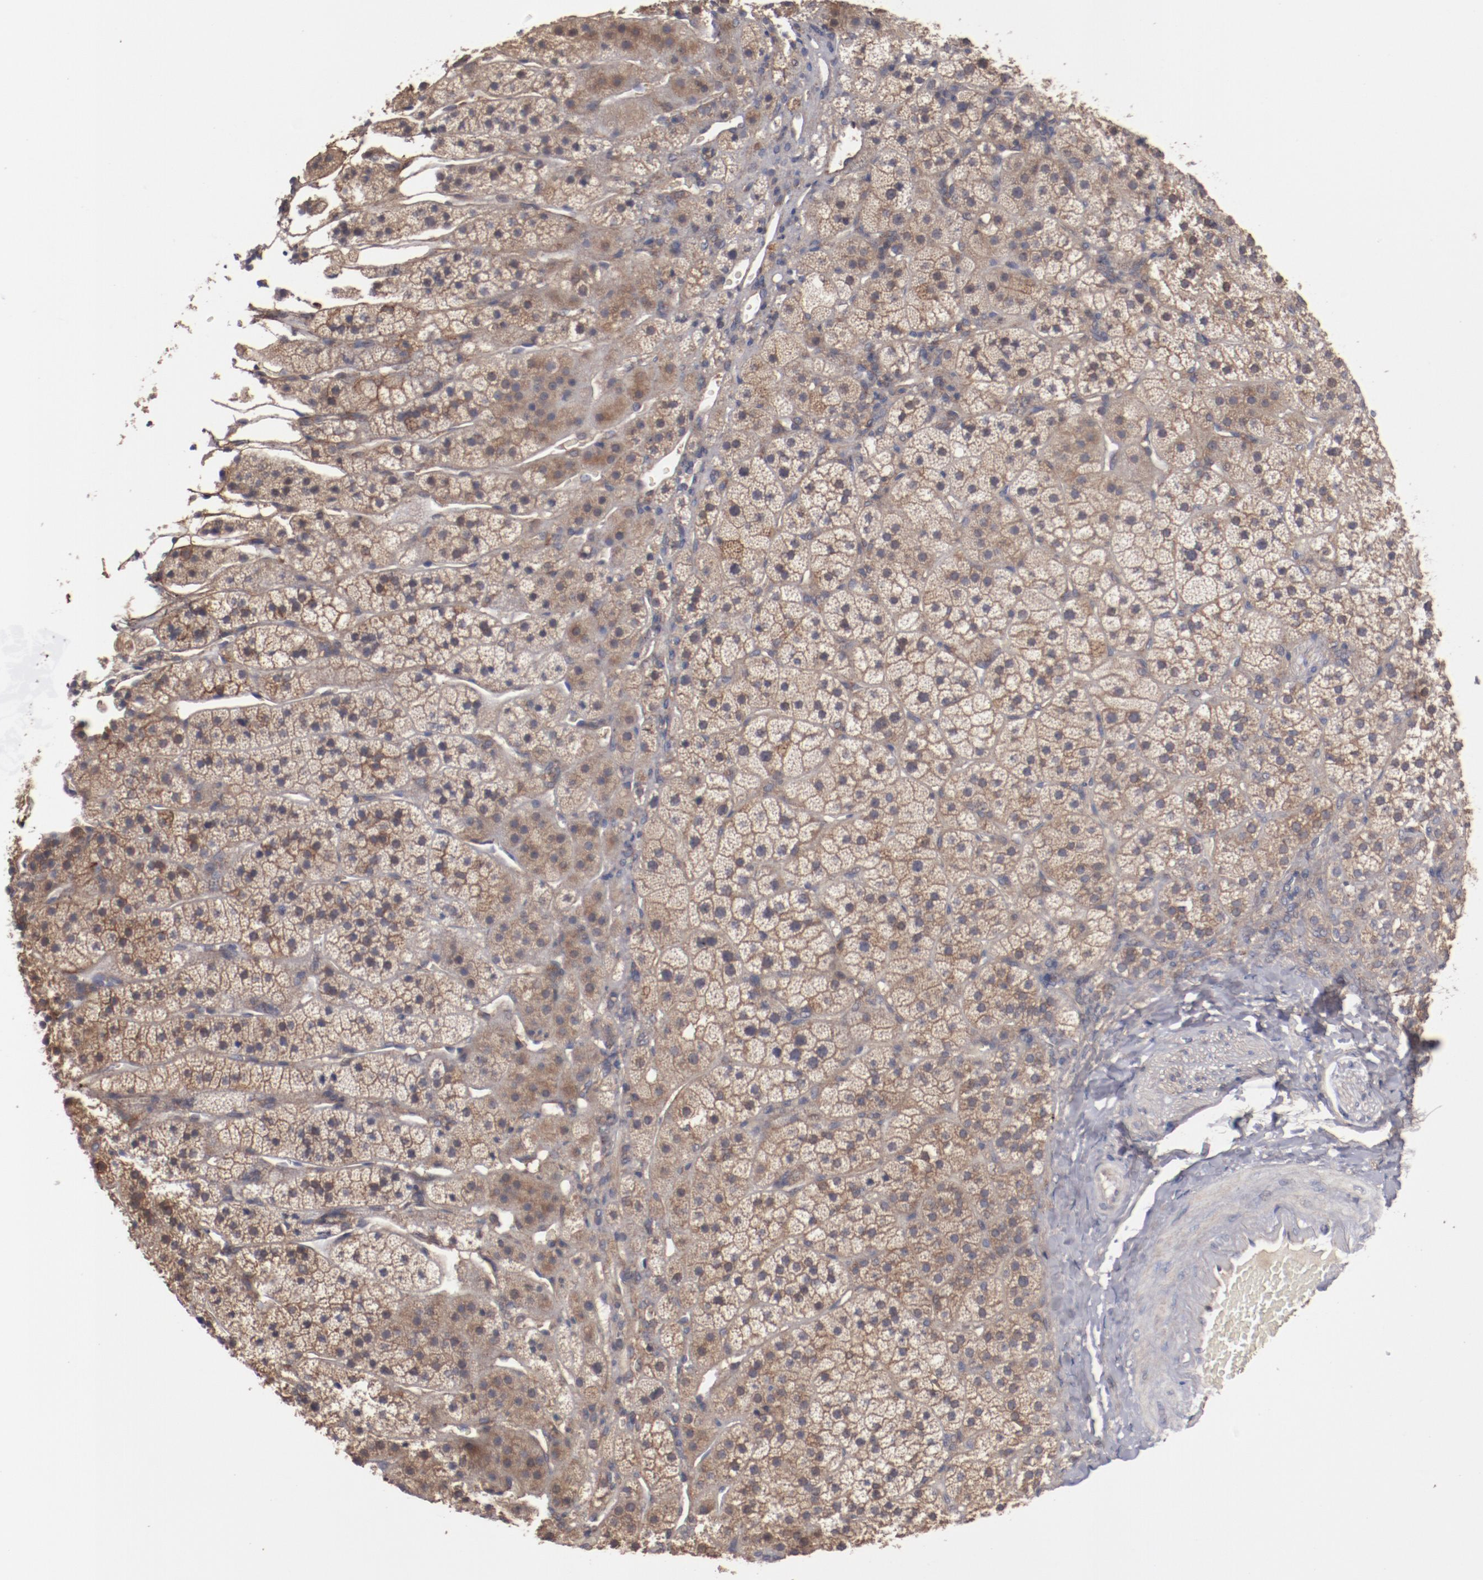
{"staining": {"intensity": "moderate", "quantity": ">75%", "location": "cytoplasmic/membranous"}, "tissue": "adrenal gland", "cell_type": "Glandular cells", "image_type": "normal", "snomed": [{"axis": "morphology", "description": "Normal tissue, NOS"}, {"axis": "topography", "description": "Adrenal gland"}], "caption": "DAB immunohistochemical staining of benign human adrenal gland displays moderate cytoplasmic/membranous protein expression in approximately >75% of glandular cells.", "gene": "DIPK2B", "patient": {"sex": "female", "age": 44}}